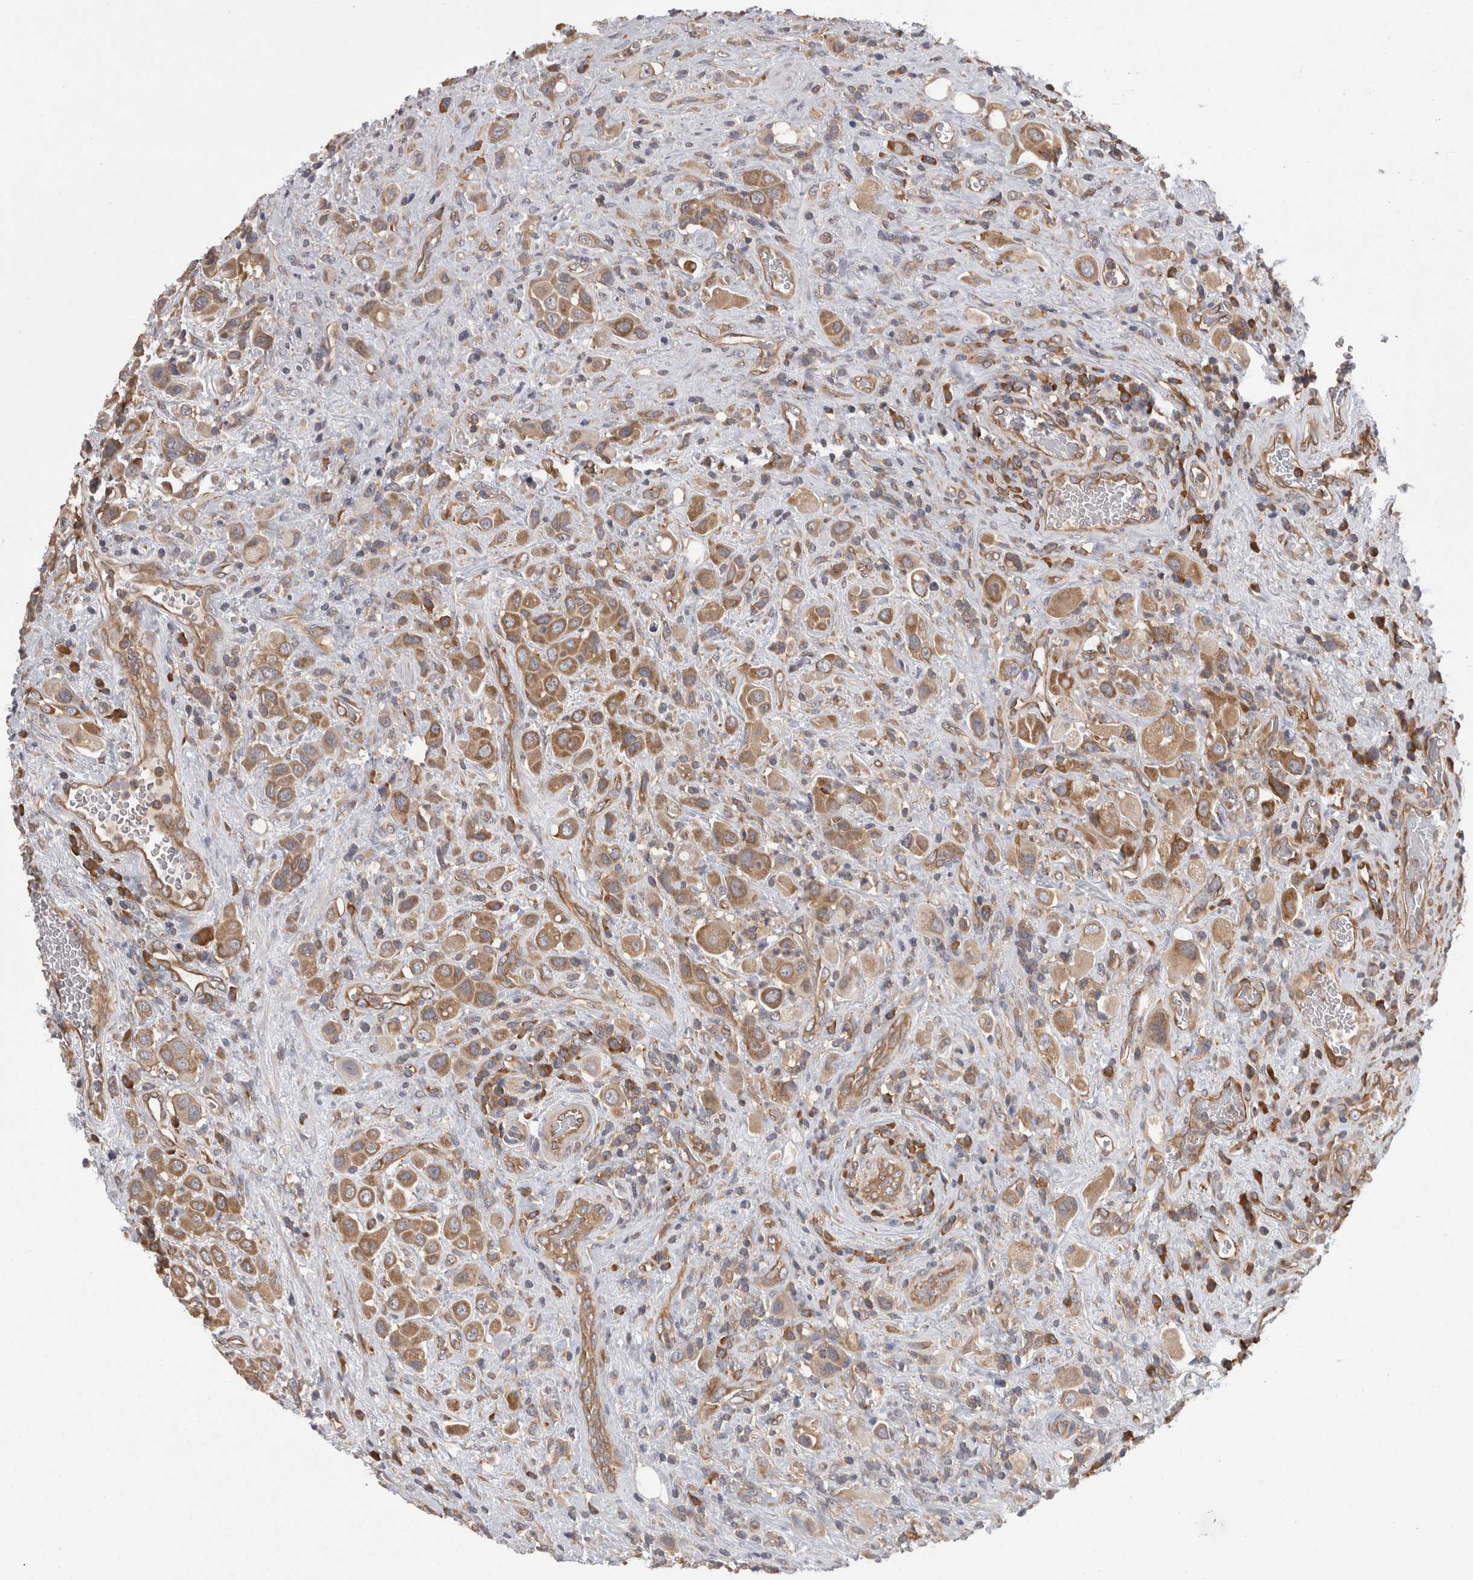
{"staining": {"intensity": "moderate", "quantity": ">75%", "location": "cytoplasmic/membranous"}, "tissue": "urothelial cancer", "cell_type": "Tumor cells", "image_type": "cancer", "snomed": [{"axis": "morphology", "description": "Urothelial carcinoma, High grade"}, {"axis": "topography", "description": "Urinary bladder"}], "caption": "Immunohistochemistry (IHC) (DAB (3,3'-diaminobenzidine)) staining of human urothelial cancer demonstrates moderate cytoplasmic/membranous protein positivity in about >75% of tumor cells.", "gene": "SMCR8", "patient": {"sex": "male", "age": 50}}